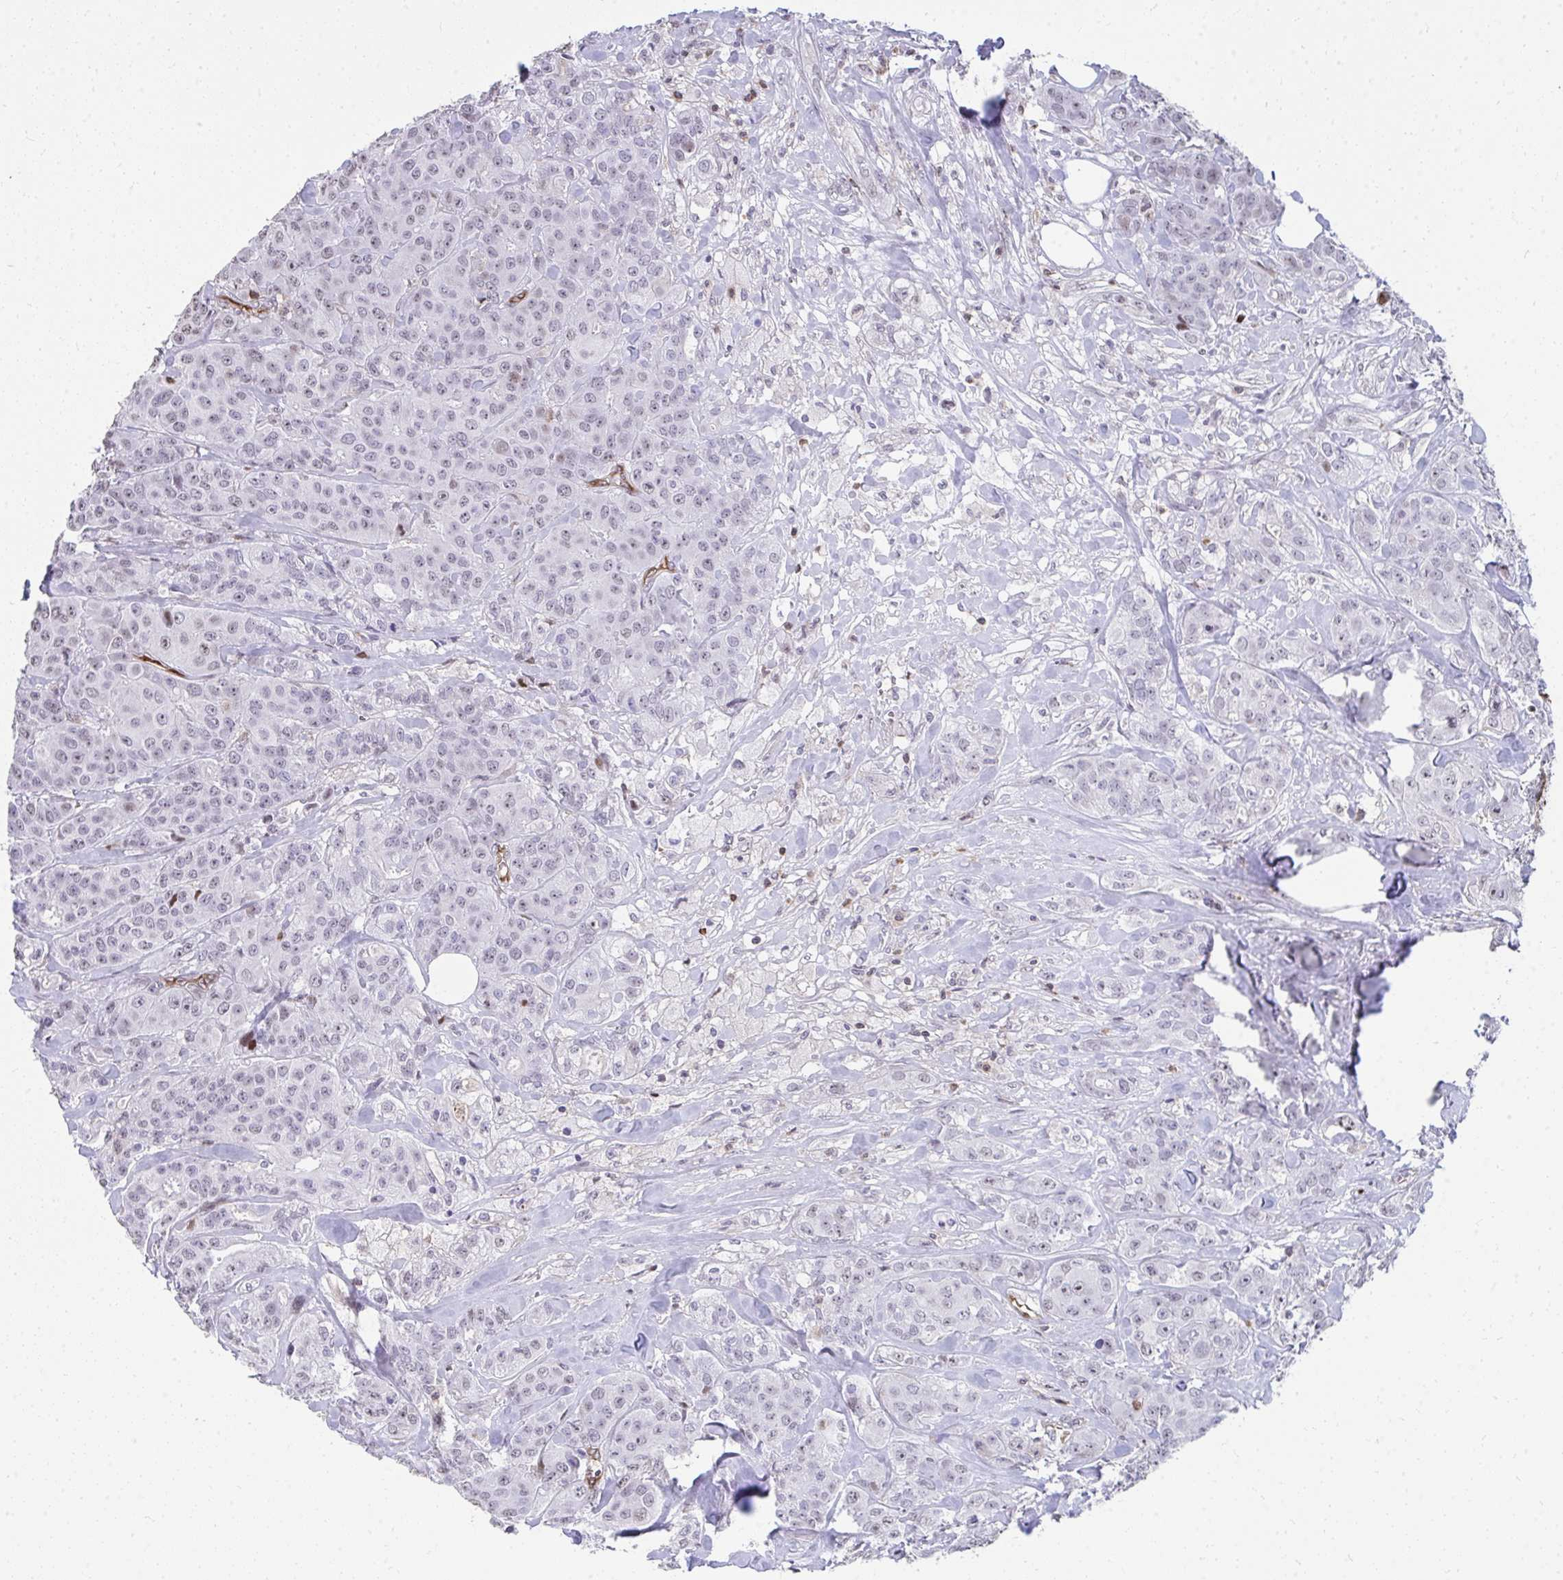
{"staining": {"intensity": "weak", "quantity": "25%-75%", "location": "nuclear"}, "tissue": "breast cancer", "cell_type": "Tumor cells", "image_type": "cancer", "snomed": [{"axis": "morphology", "description": "Normal tissue, NOS"}, {"axis": "morphology", "description": "Duct carcinoma"}, {"axis": "topography", "description": "Breast"}], "caption": "Immunohistochemistry staining of invasive ductal carcinoma (breast), which displays low levels of weak nuclear staining in approximately 25%-75% of tumor cells indicating weak nuclear protein expression. The staining was performed using DAB (brown) for protein detection and nuclei were counterstained in hematoxylin (blue).", "gene": "FOXN3", "patient": {"sex": "female", "age": 43}}